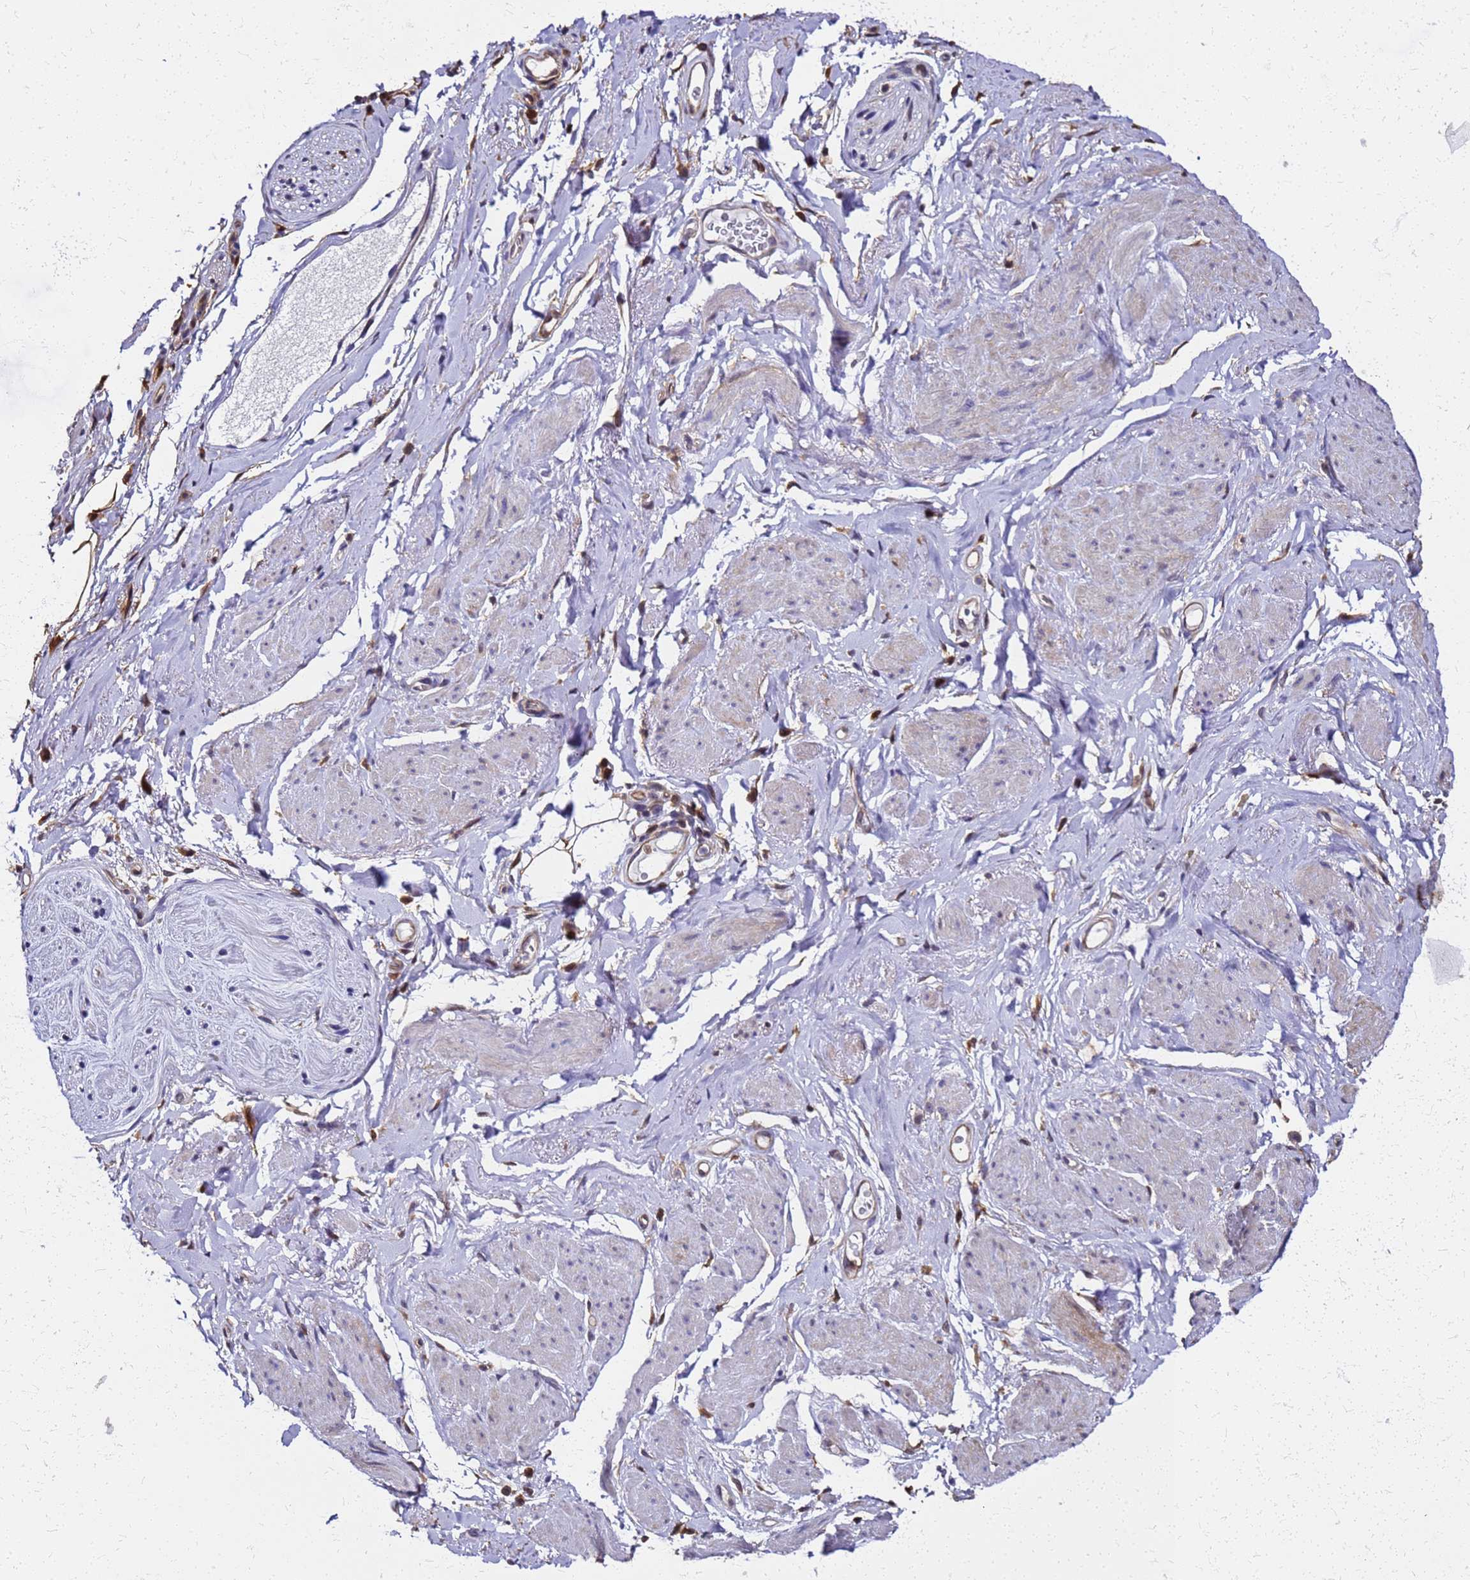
{"staining": {"intensity": "negative", "quantity": "none", "location": "none"}, "tissue": "soft tissue", "cell_type": "Fibroblasts", "image_type": "normal", "snomed": [{"axis": "morphology", "description": "Normal tissue, NOS"}, {"axis": "morphology", "description": "Adenocarcinoma, NOS"}, {"axis": "topography", "description": "Rectum"}, {"axis": "topography", "description": "Vagina"}, {"axis": "topography", "description": "Peripheral nerve tissue"}], "caption": "High magnification brightfield microscopy of normal soft tissue stained with DAB (3,3'-diaminobenzidine) (brown) and counterstained with hematoxylin (blue): fibroblasts show no significant positivity. (Immunohistochemistry (ihc), brightfield microscopy, high magnification).", "gene": "S100A11", "patient": {"sex": "female", "age": 71}}